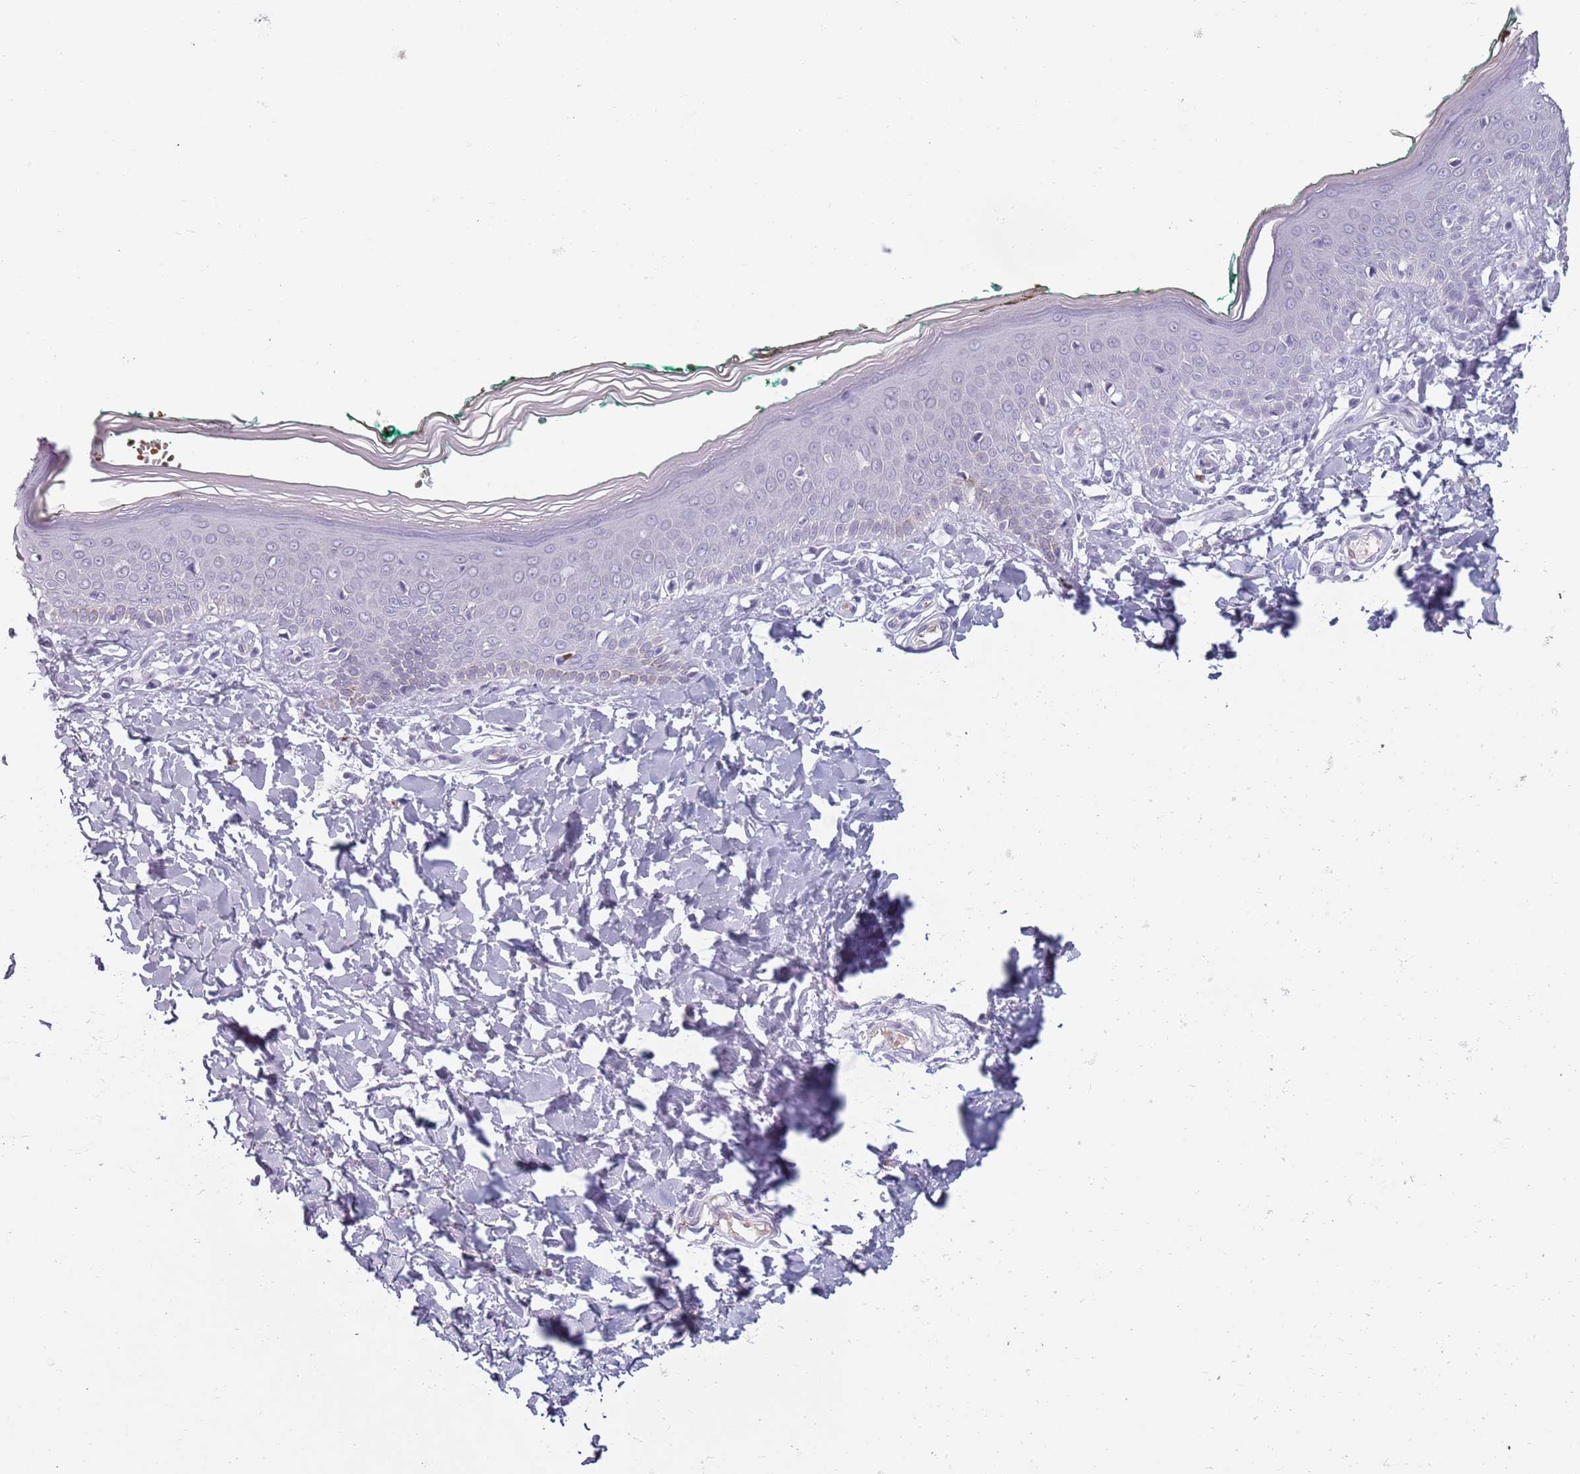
{"staining": {"intensity": "negative", "quantity": "none", "location": "none"}, "tissue": "skin", "cell_type": "Fibroblasts", "image_type": "normal", "snomed": [{"axis": "morphology", "description": "Normal tissue, NOS"}, {"axis": "morphology", "description": "Malignant melanoma, NOS"}, {"axis": "topography", "description": "Skin"}], "caption": "Skin stained for a protein using immunohistochemistry reveals no expression fibroblasts.", "gene": "PIEZO1", "patient": {"sex": "male", "age": 62}}